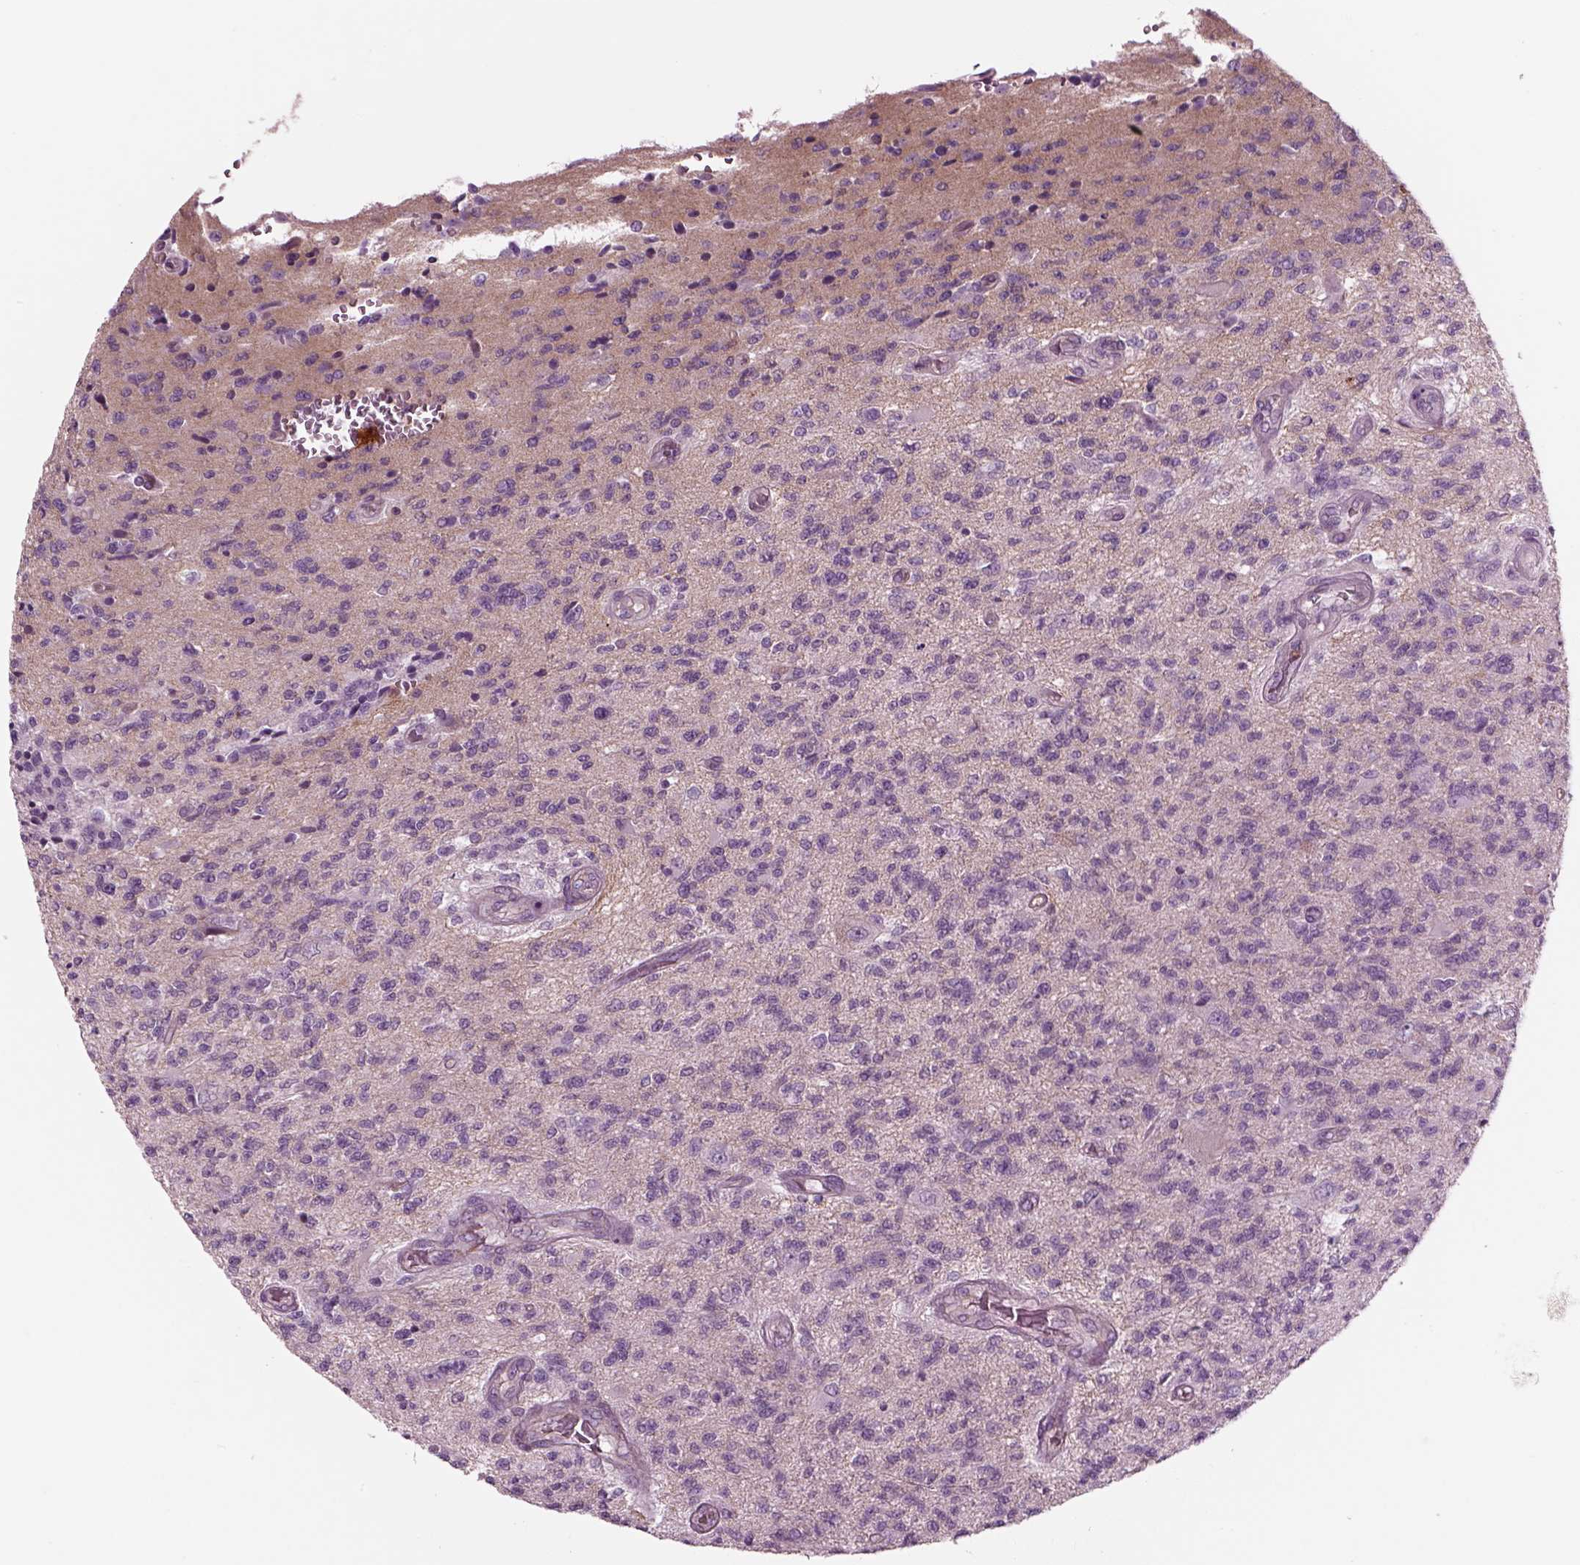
{"staining": {"intensity": "negative", "quantity": "none", "location": "none"}, "tissue": "glioma", "cell_type": "Tumor cells", "image_type": "cancer", "snomed": [{"axis": "morphology", "description": "Glioma, malignant, High grade"}, {"axis": "topography", "description": "Brain"}], "caption": "Immunohistochemical staining of malignant high-grade glioma reveals no significant expression in tumor cells.", "gene": "SLC2A3", "patient": {"sex": "male", "age": 56}}